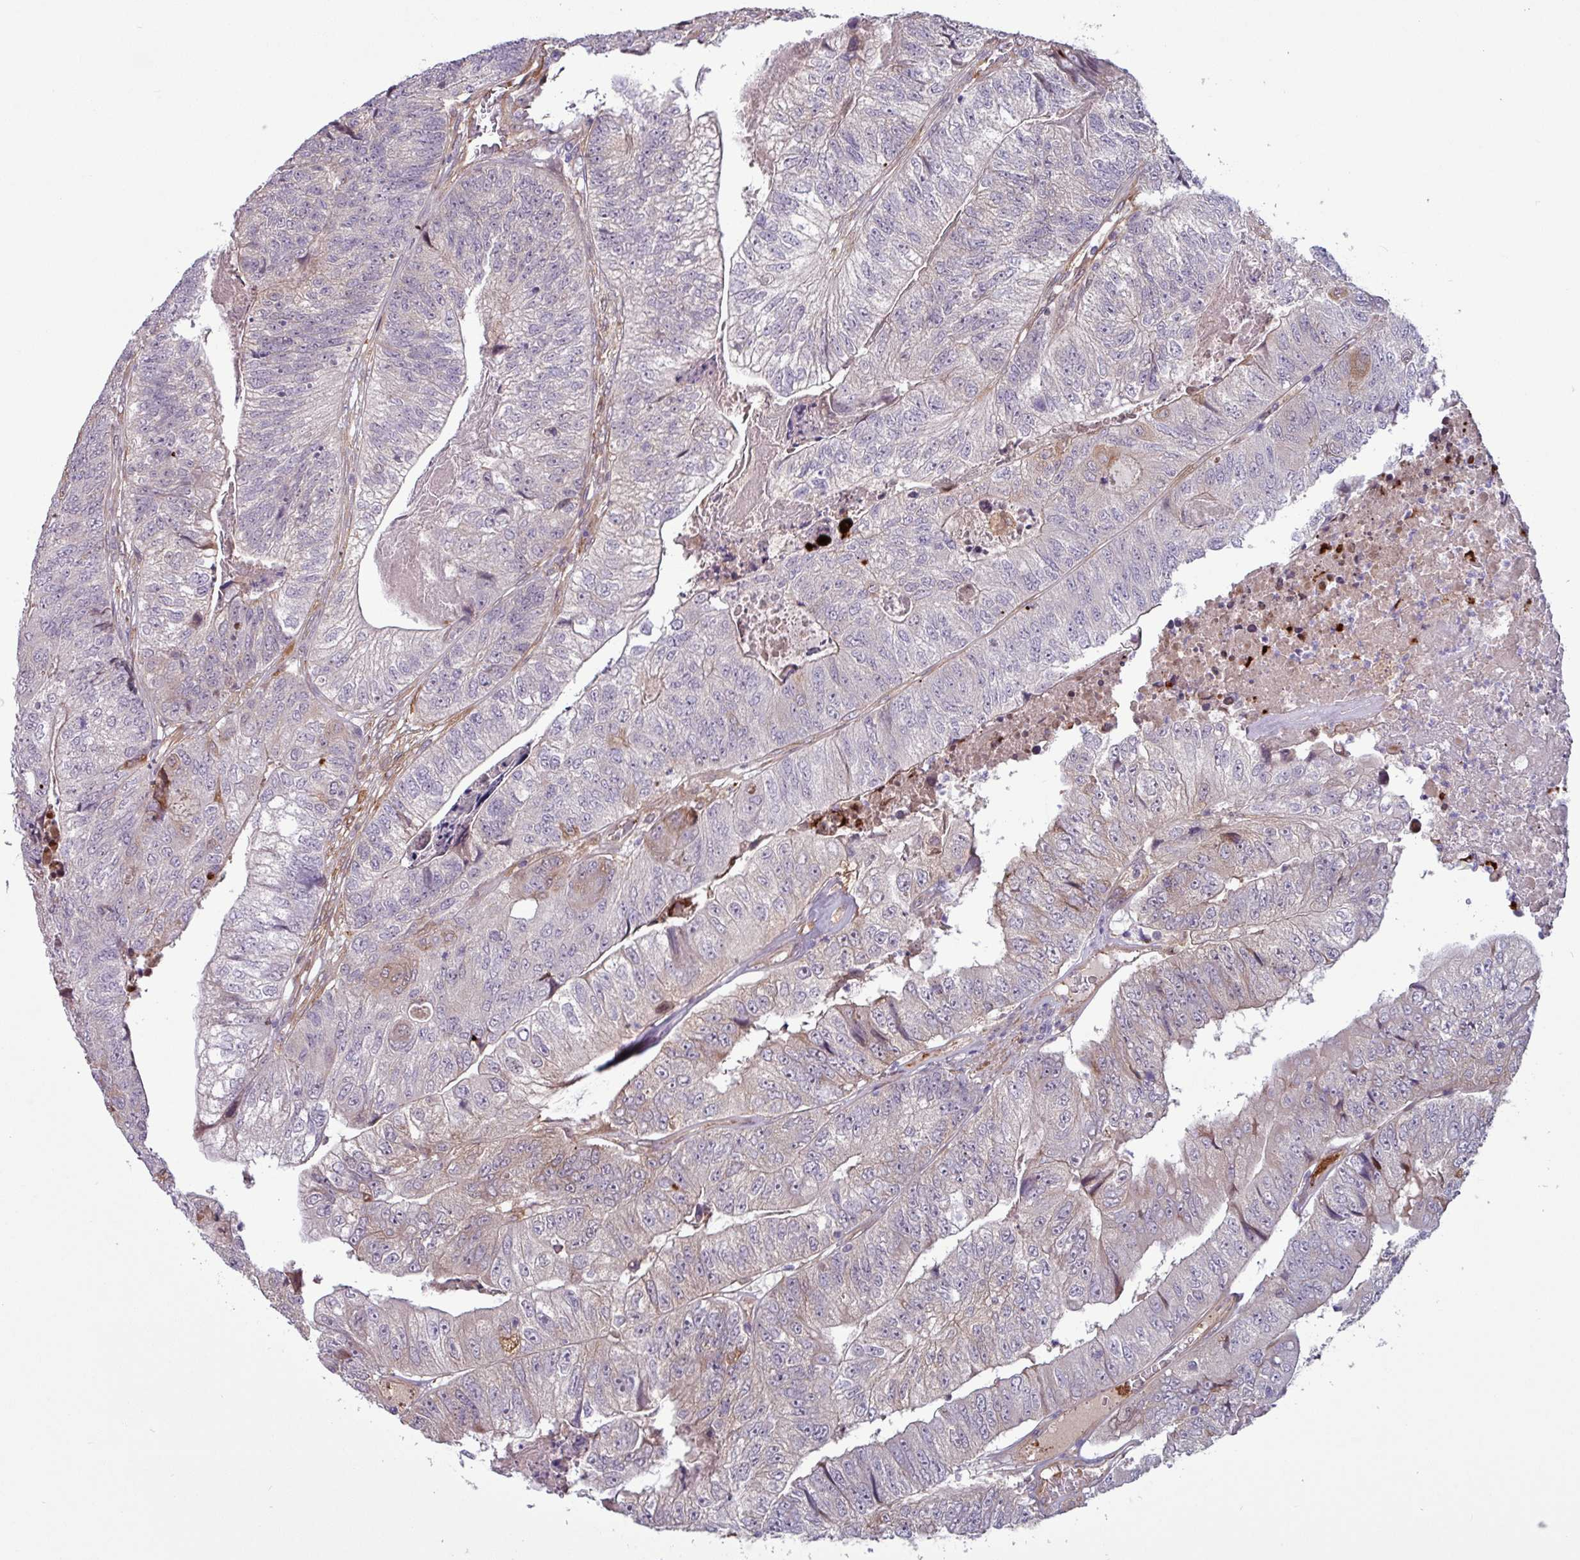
{"staining": {"intensity": "weak", "quantity": "<25%", "location": "cytoplasmic/membranous"}, "tissue": "colorectal cancer", "cell_type": "Tumor cells", "image_type": "cancer", "snomed": [{"axis": "morphology", "description": "Adenocarcinoma, NOS"}, {"axis": "topography", "description": "Colon"}], "caption": "Tumor cells are negative for protein expression in human colorectal cancer (adenocarcinoma).", "gene": "PCED1A", "patient": {"sex": "female", "age": 67}}